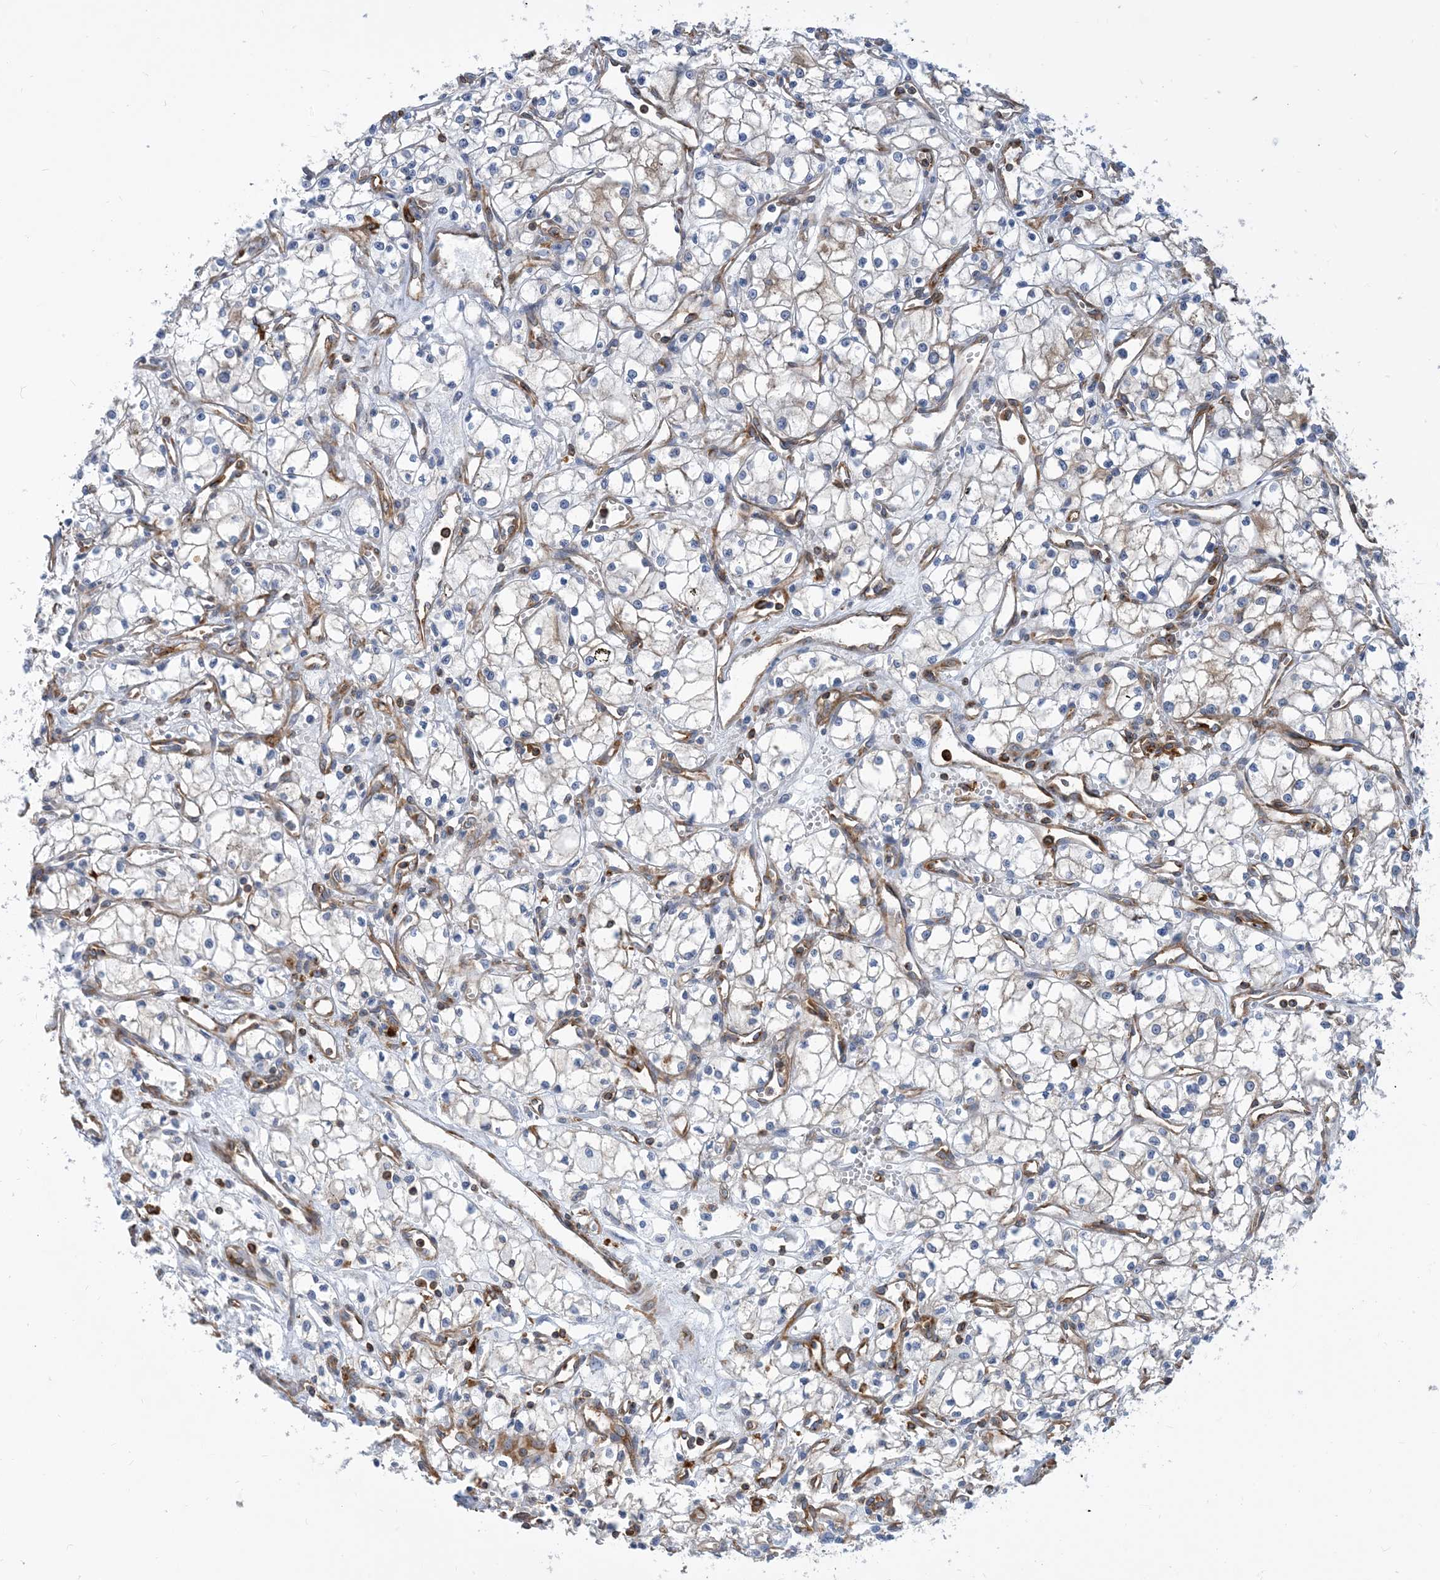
{"staining": {"intensity": "negative", "quantity": "none", "location": "none"}, "tissue": "renal cancer", "cell_type": "Tumor cells", "image_type": "cancer", "snomed": [{"axis": "morphology", "description": "Adenocarcinoma, NOS"}, {"axis": "topography", "description": "Kidney"}], "caption": "This micrograph is of renal cancer stained with IHC to label a protein in brown with the nuclei are counter-stained blue. There is no staining in tumor cells. The staining was performed using DAB (3,3'-diaminobenzidine) to visualize the protein expression in brown, while the nuclei were stained in blue with hematoxylin (Magnification: 20x).", "gene": "DYNC1LI1", "patient": {"sex": "male", "age": 59}}